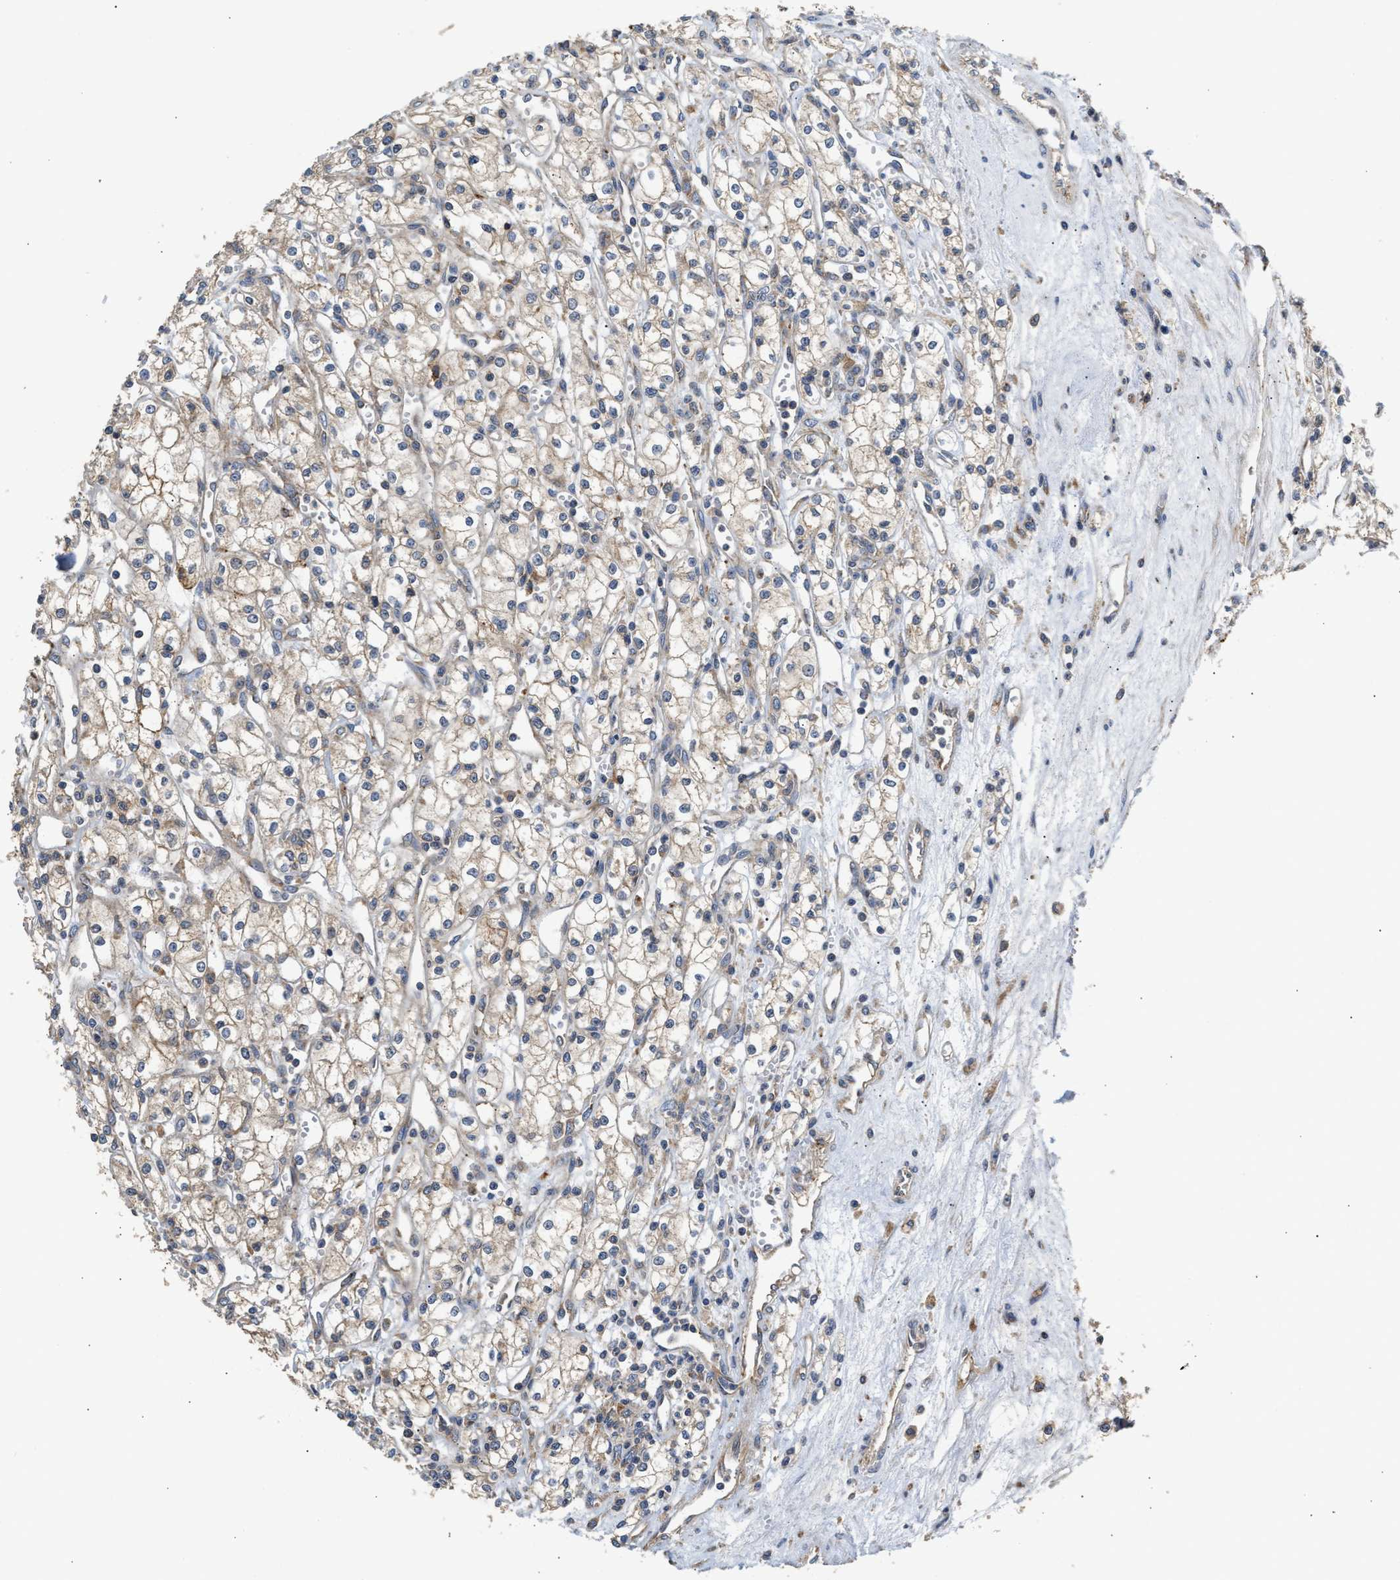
{"staining": {"intensity": "weak", "quantity": ">75%", "location": "cytoplasmic/membranous"}, "tissue": "renal cancer", "cell_type": "Tumor cells", "image_type": "cancer", "snomed": [{"axis": "morphology", "description": "Adenocarcinoma, NOS"}, {"axis": "topography", "description": "Kidney"}], "caption": "Renal cancer (adenocarcinoma) stained with immunohistochemistry (IHC) displays weak cytoplasmic/membranous expression in about >75% of tumor cells. (IHC, brightfield microscopy, high magnification).", "gene": "AMZ1", "patient": {"sex": "male", "age": 59}}